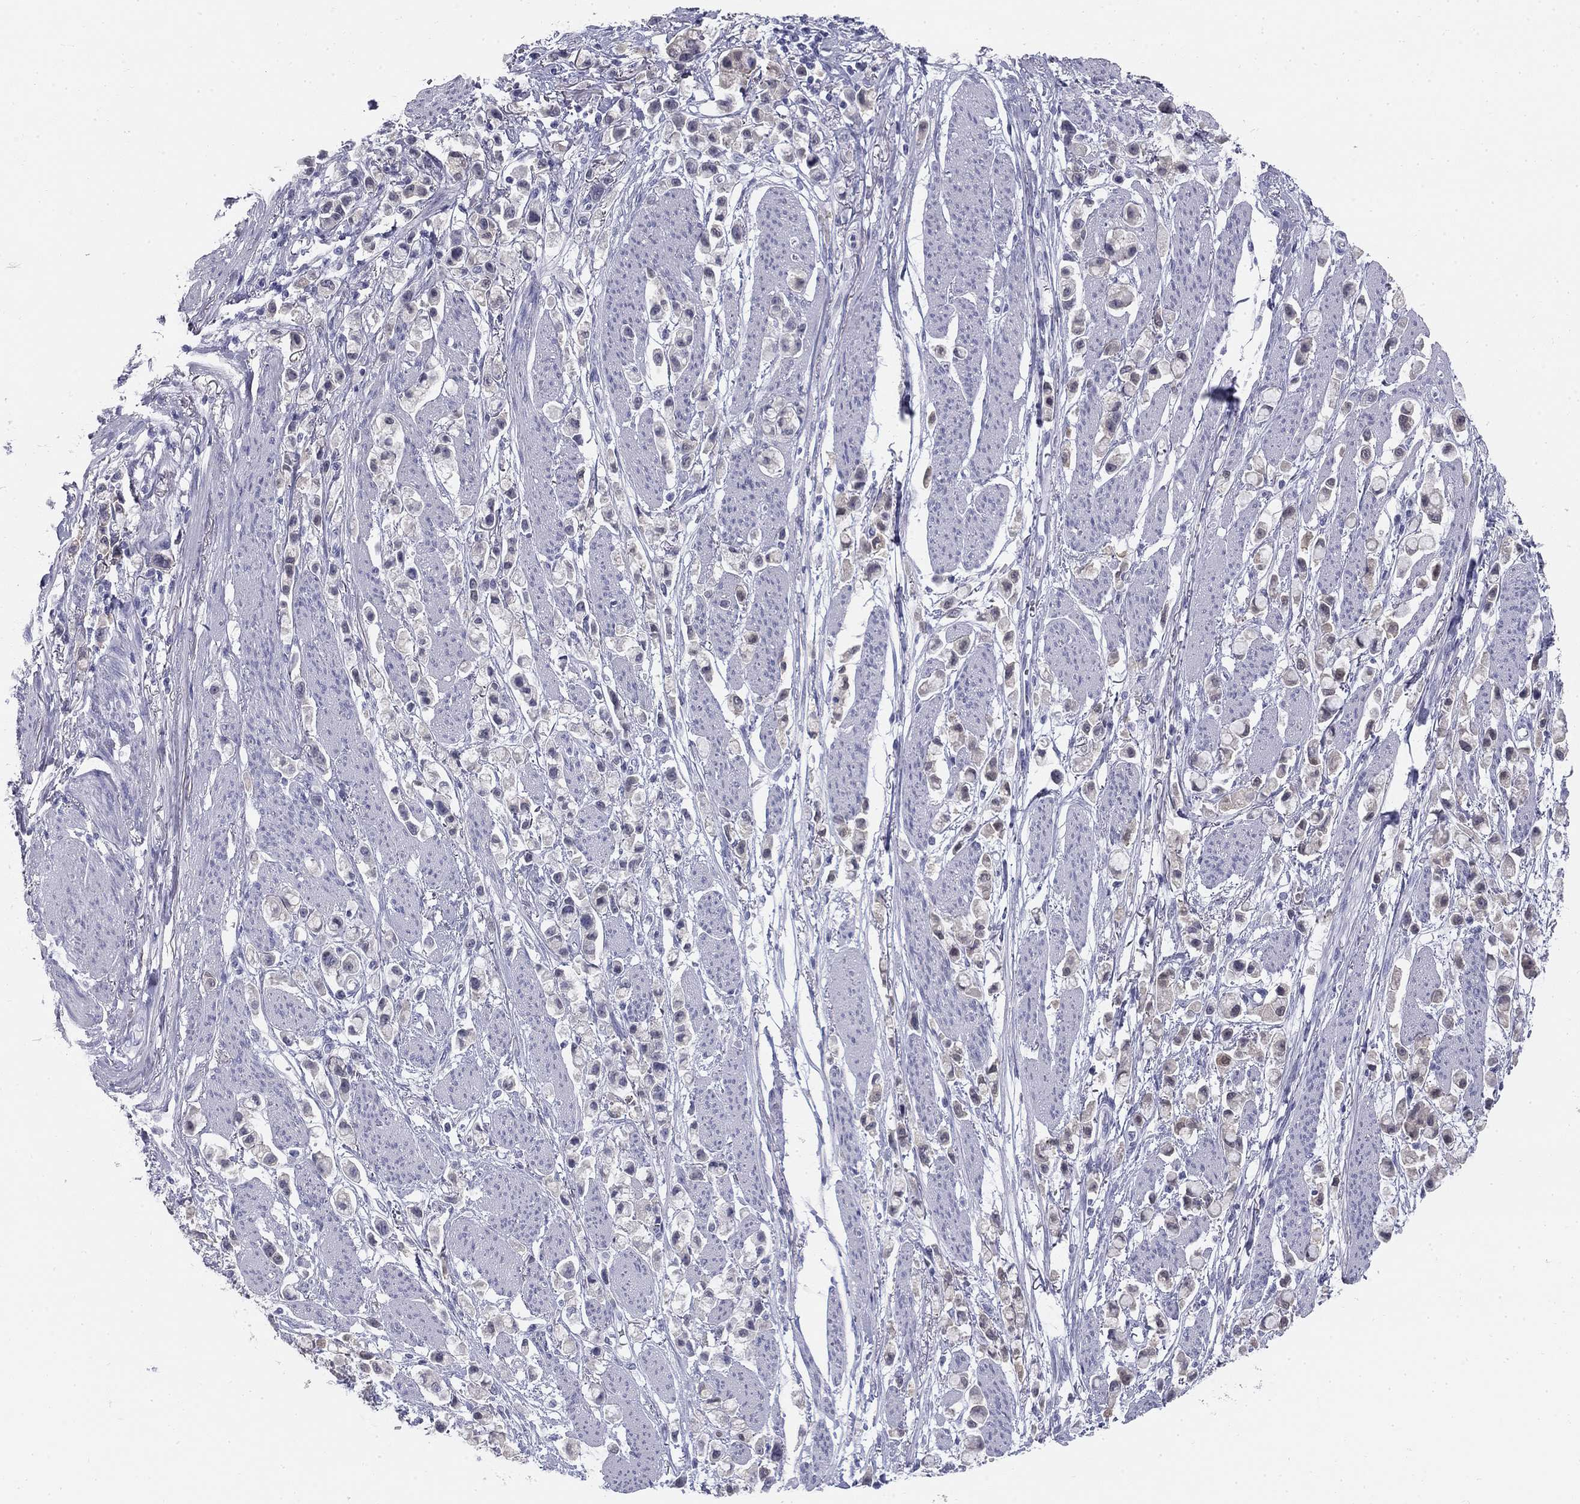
{"staining": {"intensity": "negative", "quantity": "none", "location": "none"}, "tissue": "stomach cancer", "cell_type": "Tumor cells", "image_type": "cancer", "snomed": [{"axis": "morphology", "description": "Adenocarcinoma, NOS"}, {"axis": "topography", "description": "Stomach"}], "caption": "This is a image of immunohistochemistry staining of stomach cancer (adenocarcinoma), which shows no expression in tumor cells. Brightfield microscopy of IHC stained with DAB (3,3'-diaminobenzidine) (brown) and hematoxylin (blue), captured at high magnification.", "gene": "SULT2B1", "patient": {"sex": "female", "age": 81}}